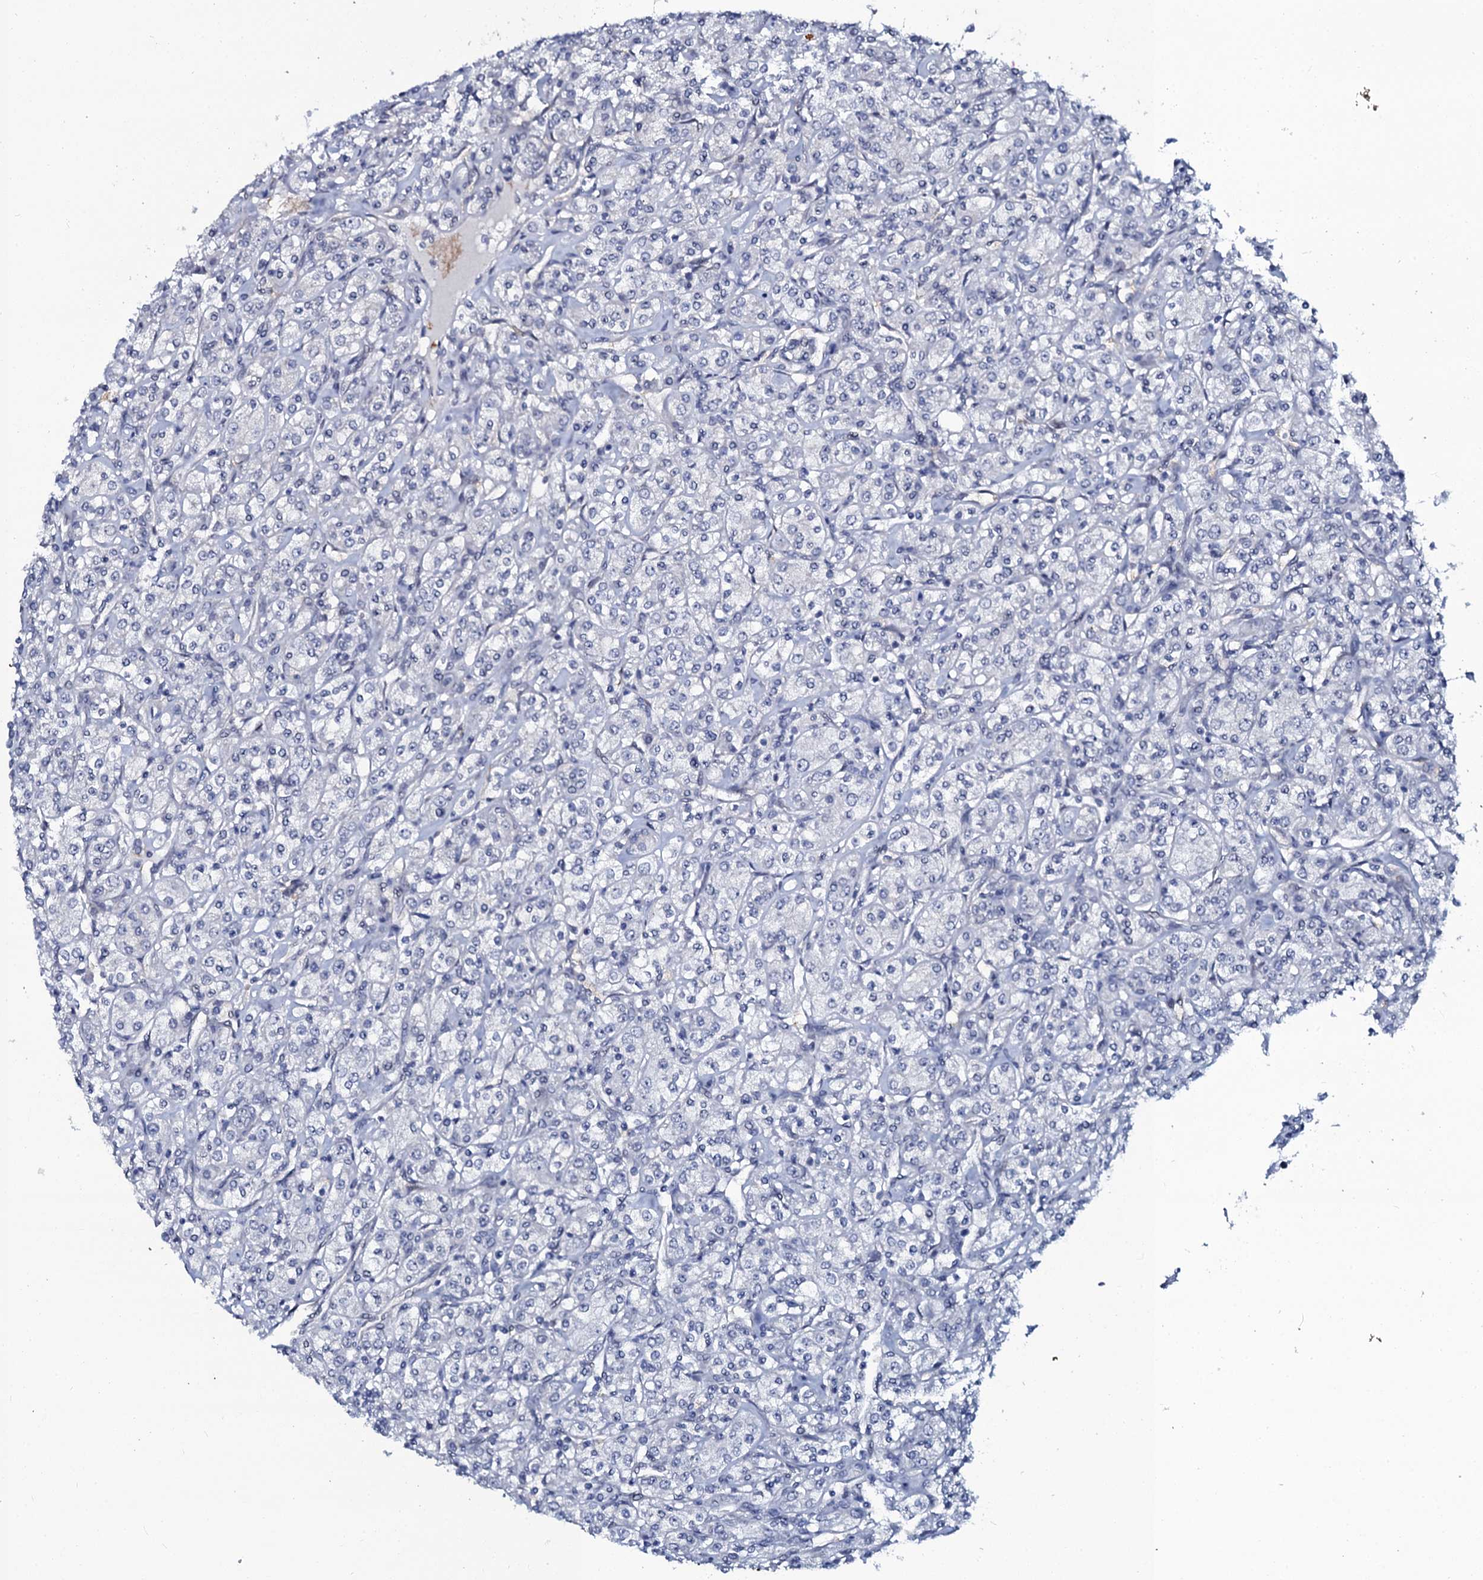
{"staining": {"intensity": "negative", "quantity": "none", "location": "none"}, "tissue": "renal cancer", "cell_type": "Tumor cells", "image_type": "cancer", "snomed": [{"axis": "morphology", "description": "Adenocarcinoma, NOS"}, {"axis": "topography", "description": "Kidney"}], "caption": "Immunohistochemistry of adenocarcinoma (renal) displays no expression in tumor cells.", "gene": "C10orf88", "patient": {"sex": "male", "age": 77}}